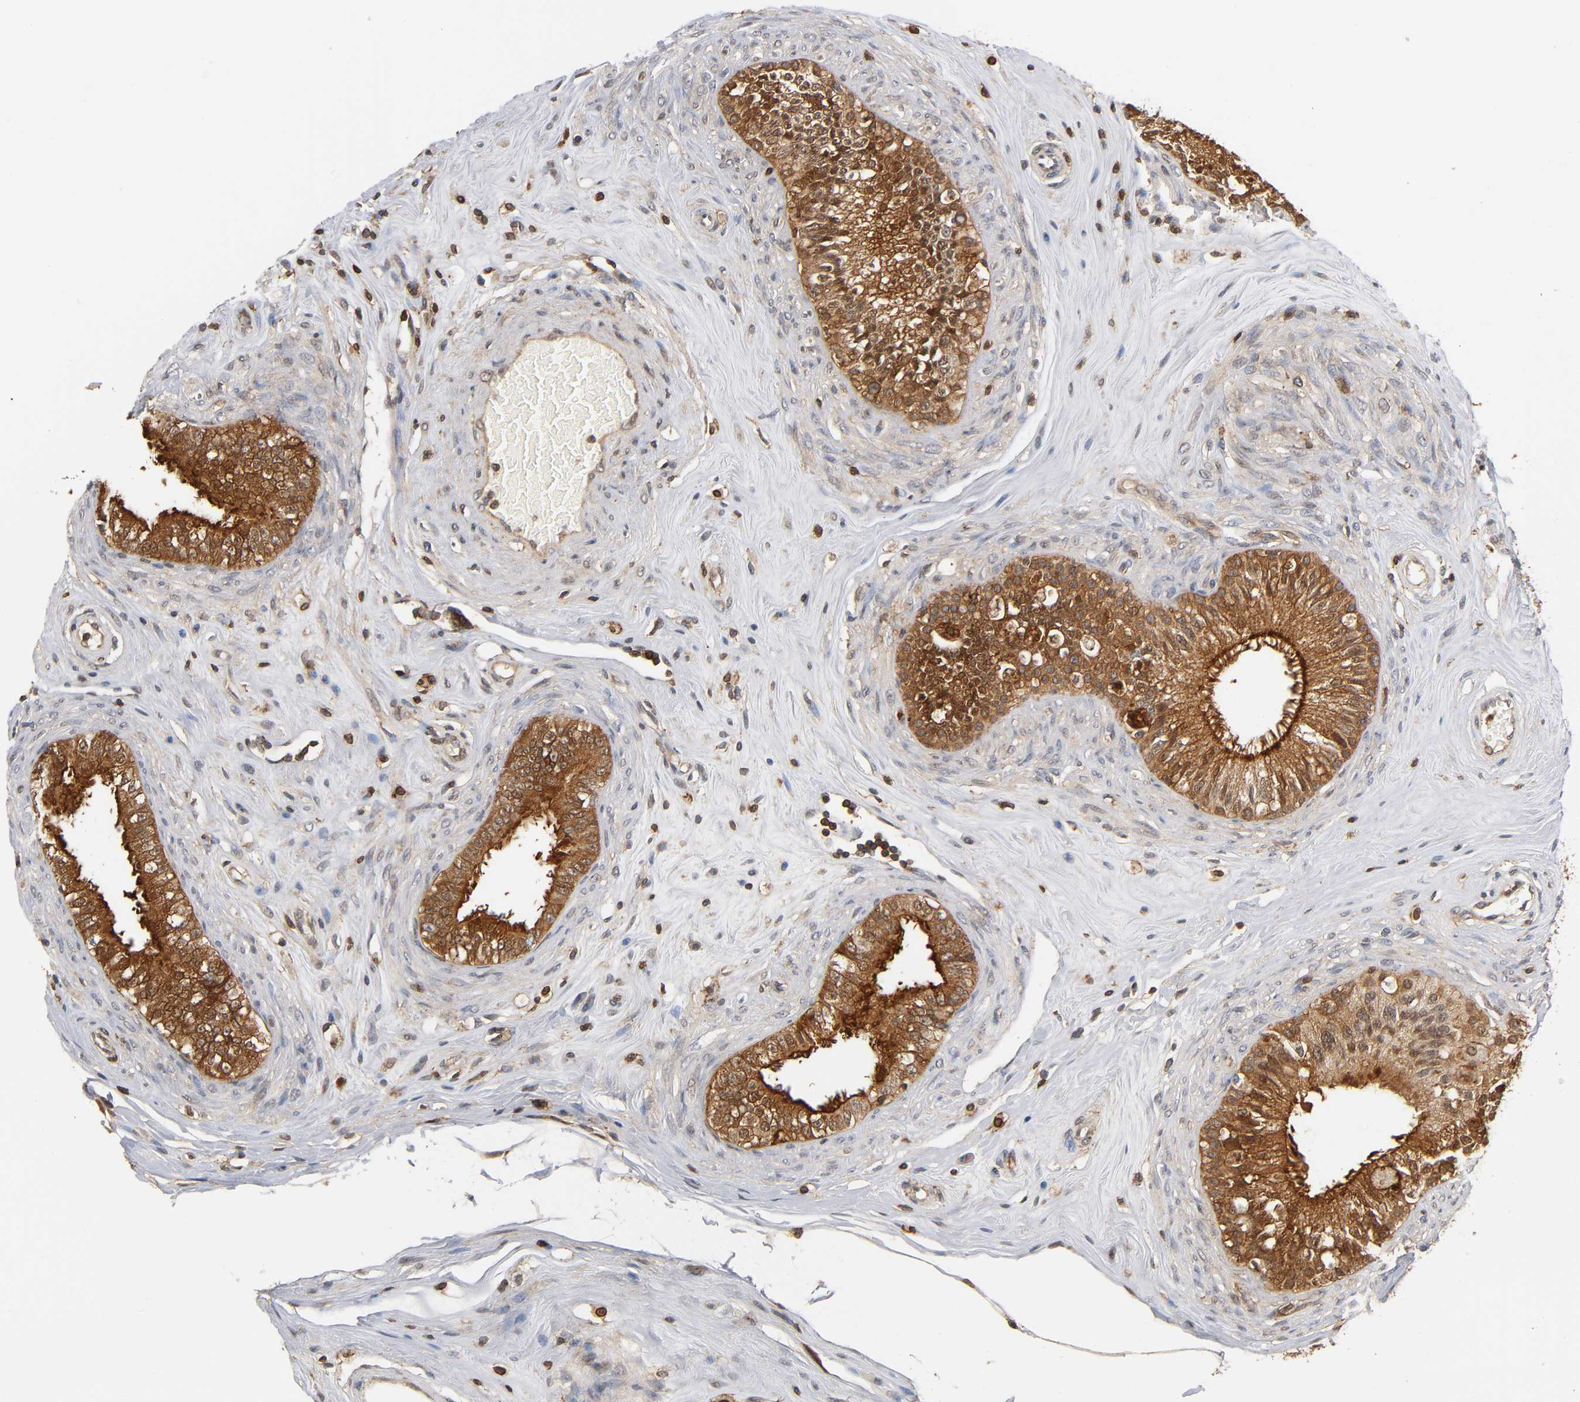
{"staining": {"intensity": "strong", "quantity": ">75%", "location": "cytoplasmic/membranous,nuclear"}, "tissue": "epididymis", "cell_type": "Glandular cells", "image_type": "normal", "snomed": [{"axis": "morphology", "description": "Normal tissue, NOS"}, {"axis": "morphology", "description": "Inflammation, NOS"}, {"axis": "topography", "description": "Epididymis"}], "caption": "High-power microscopy captured an immunohistochemistry photomicrograph of normal epididymis, revealing strong cytoplasmic/membranous,nuclear positivity in approximately >75% of glandular cells.", "gene": "ANXA11", "patient": {"sex": "male", "age": 84}}